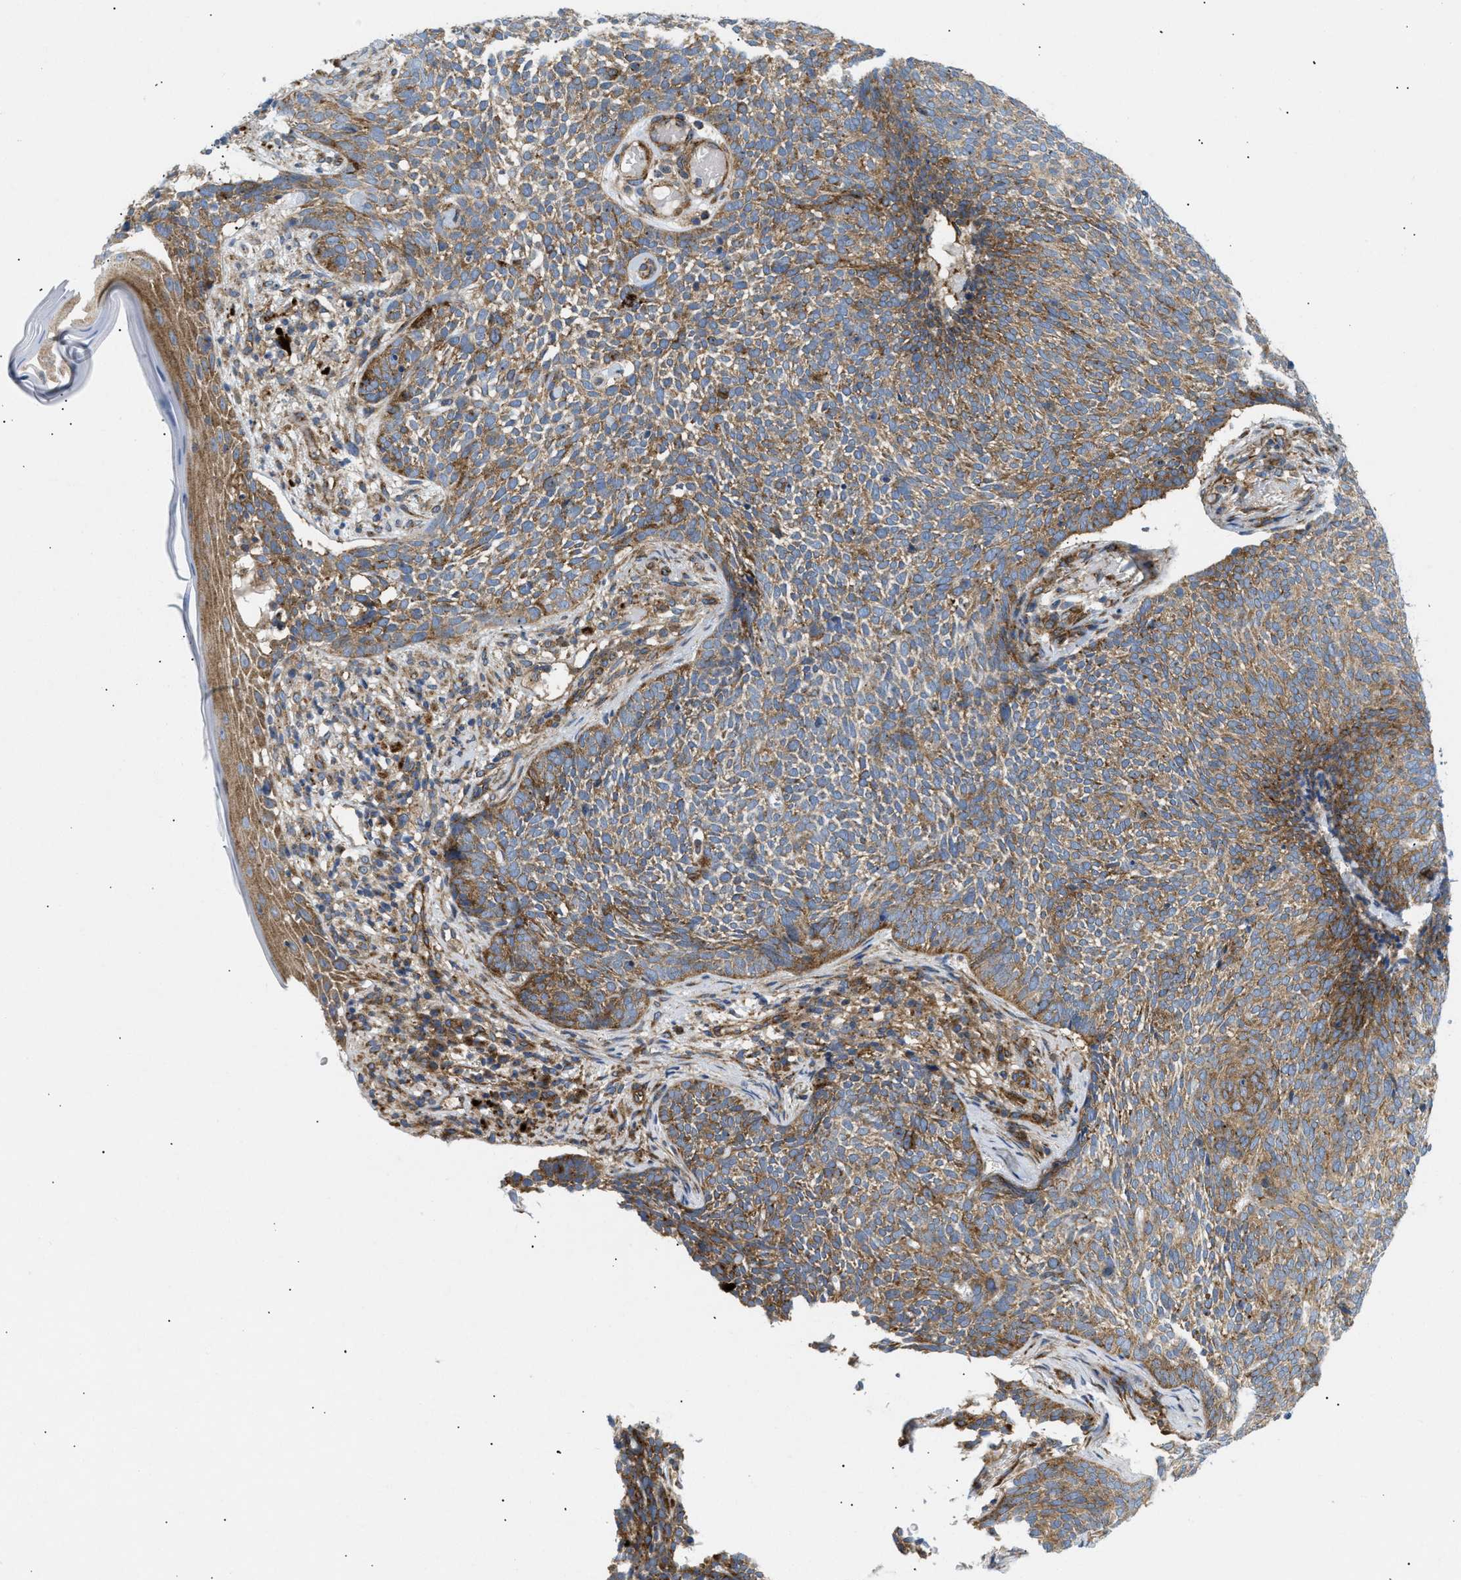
{"staining": {"intensity": "moderate", "quantity": ">75%", "location": "cytoplasmic/membranous"}, "tissue": "skin cancer", "cell_type": "Tumor cells", "image_type": "cancer", "snomed": [{"axis": "morphology", "description": "Basal cell carcinoma"}, {"axis": "topography", "description": "Skin"}], "caption": "Skin cancer (basal cell carcinoma) was stained to show a protein in brown. There is medium levels of moderate cytoplasmic/membranous staining in about >75% of tumor cells.", "gene": "DCTN4", "patient": {"sex": "female", "age": 84}}